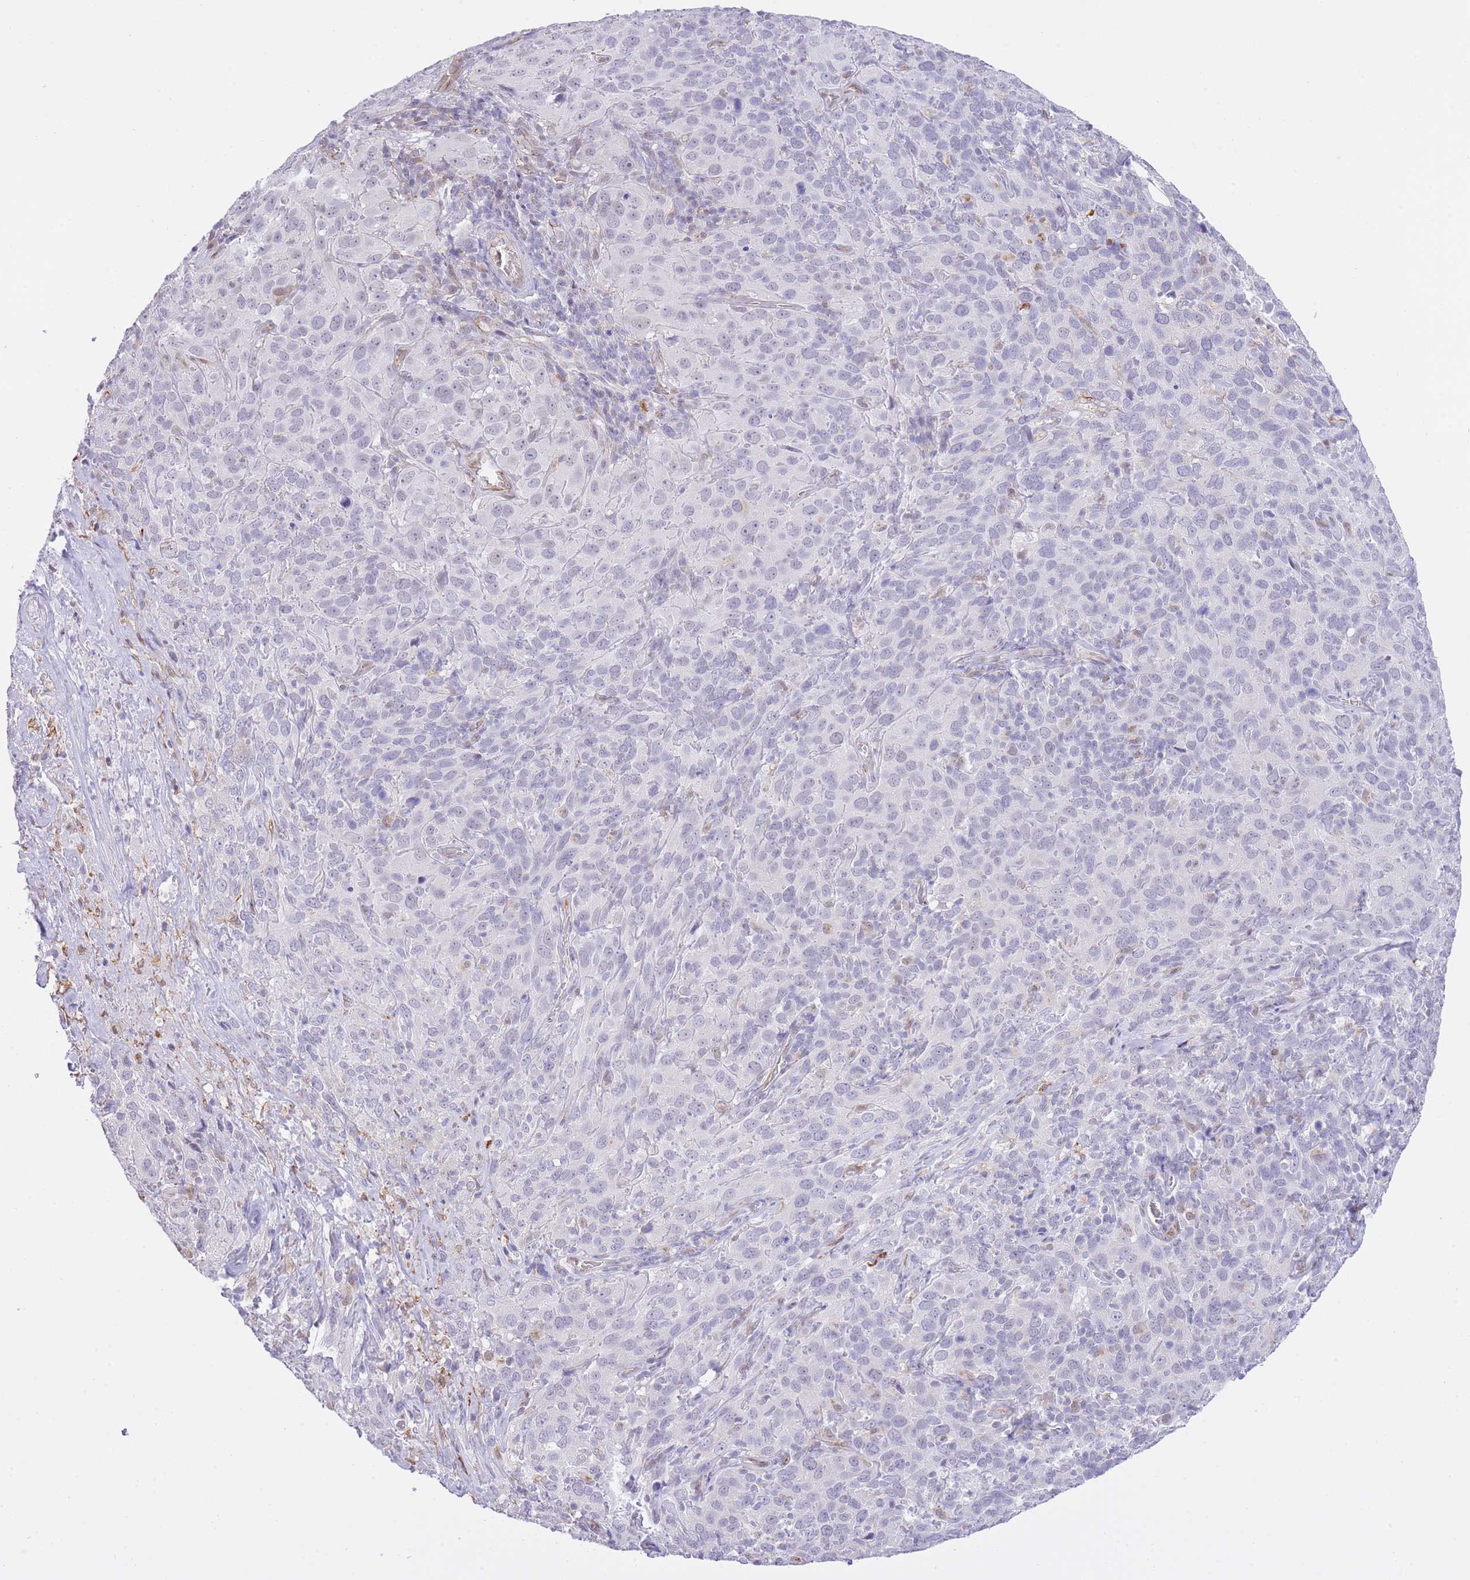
{"staining": {"intensity": "negative", "quantity": "none", "location": "none"}, "tissue": "cervical cancer", "cell_type": "Tumor cells", "image_type": "cancer", "snomed": [{"axis": "morphology", "description": "Squamous cell carcinoma, NOS"}, {"axis": "topography", "description": "Cervix"}], "caption": "Immunohistochemical staining of cervical cancer shows no significant staining in tumor cells.", "gene": "MEIOSIN", "patient": {"sex": "female", "age": 51}}